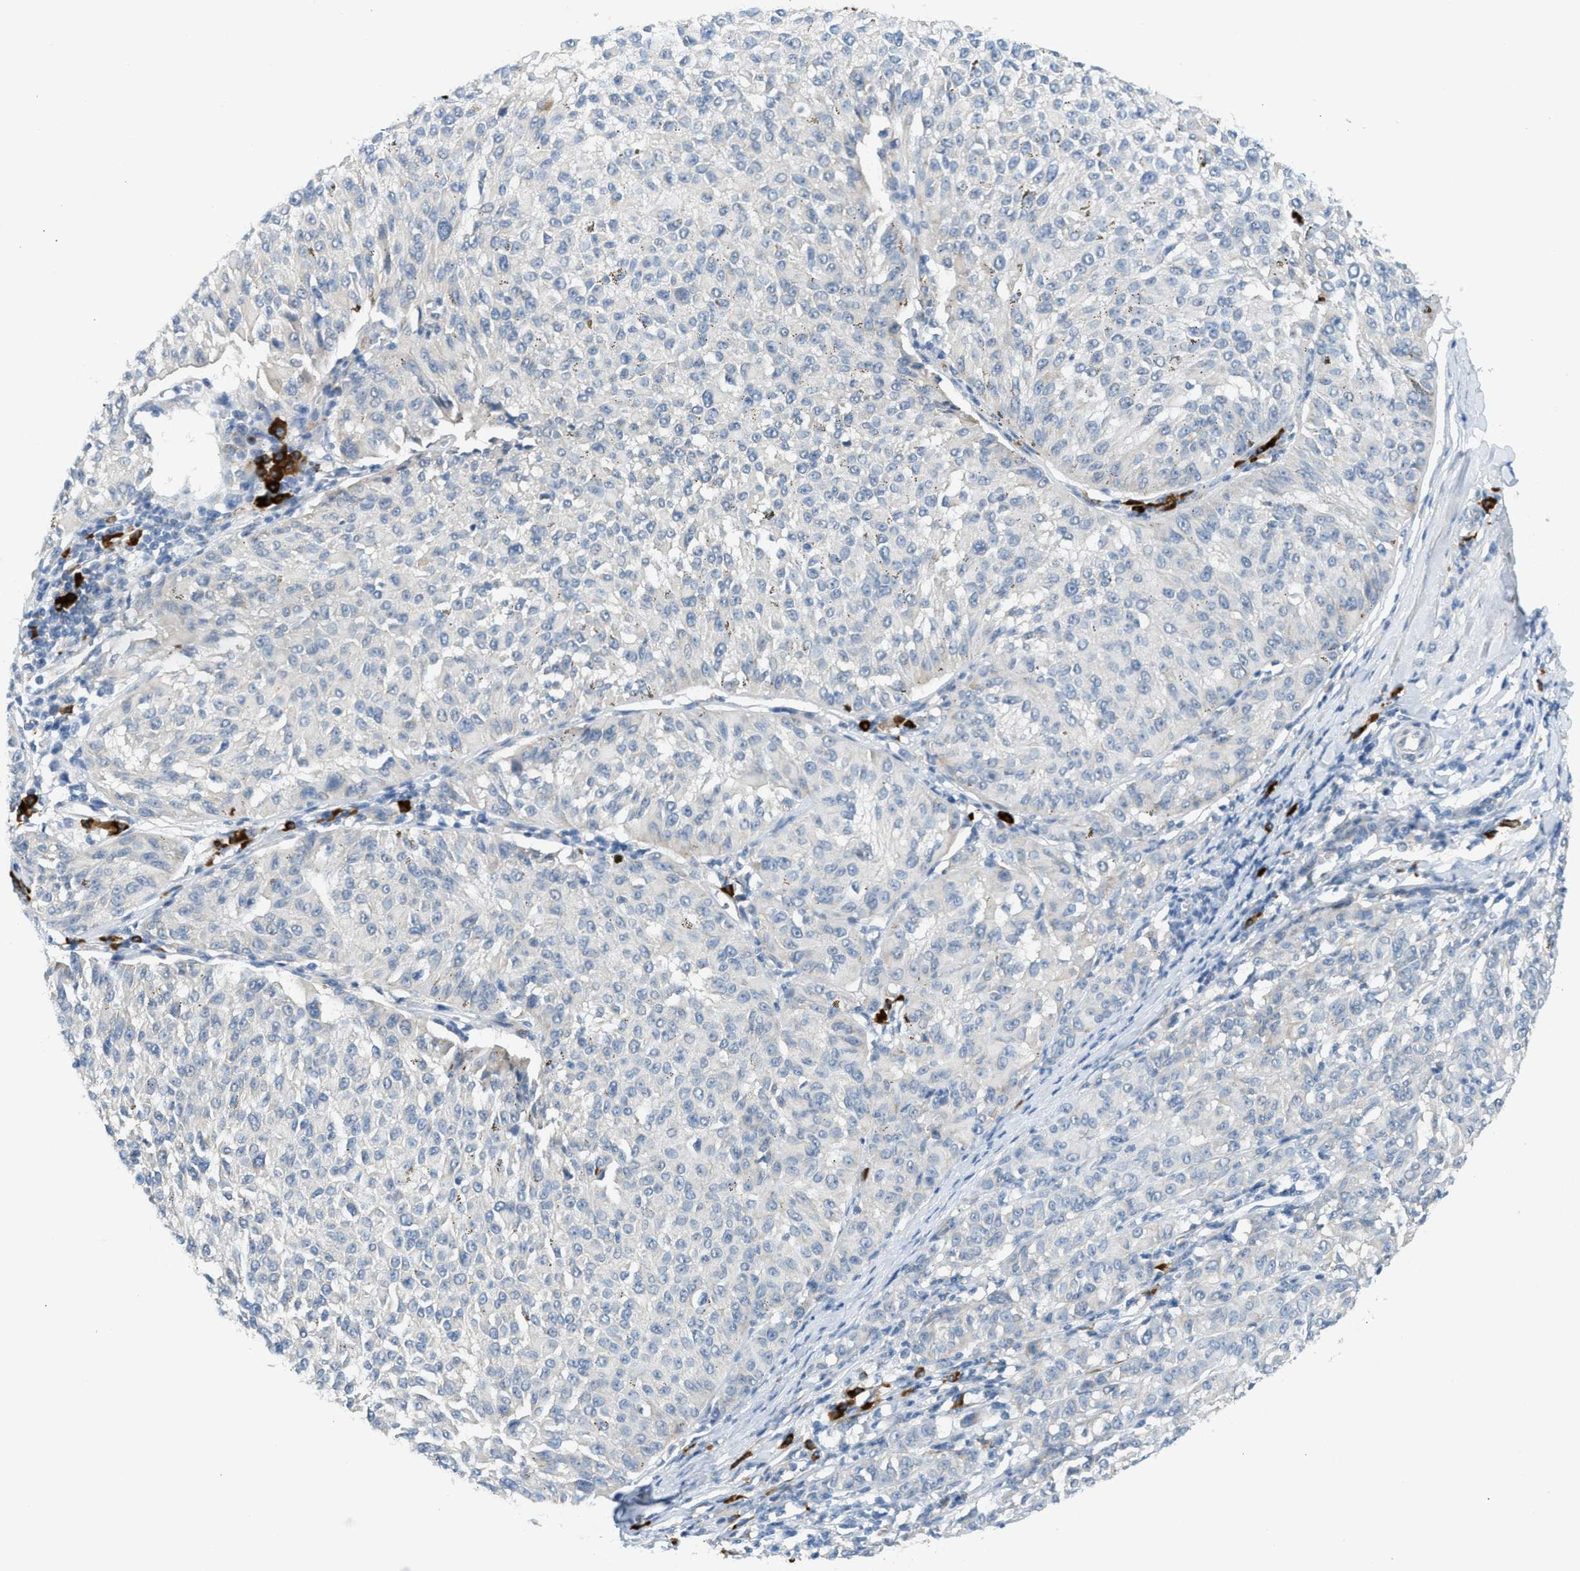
{"staining": {"intensity": "weak", "quantity": "<25%", "location": "cytoplasmic/membranous"}, "tissue": "melanoma", "cell_type": "Tumor cells", "image_type": "cancer", "snomed": [{"axis": "morphology", "description": "Malignant melanoma, NOS"}, {"axis": "topography", "description": "Skin"}], "caption": "IHC of human melanoma demonstrates no staining in tumor cells.", "gene": "KCNC2", "patient": {"sex": "female", "age": 72}}